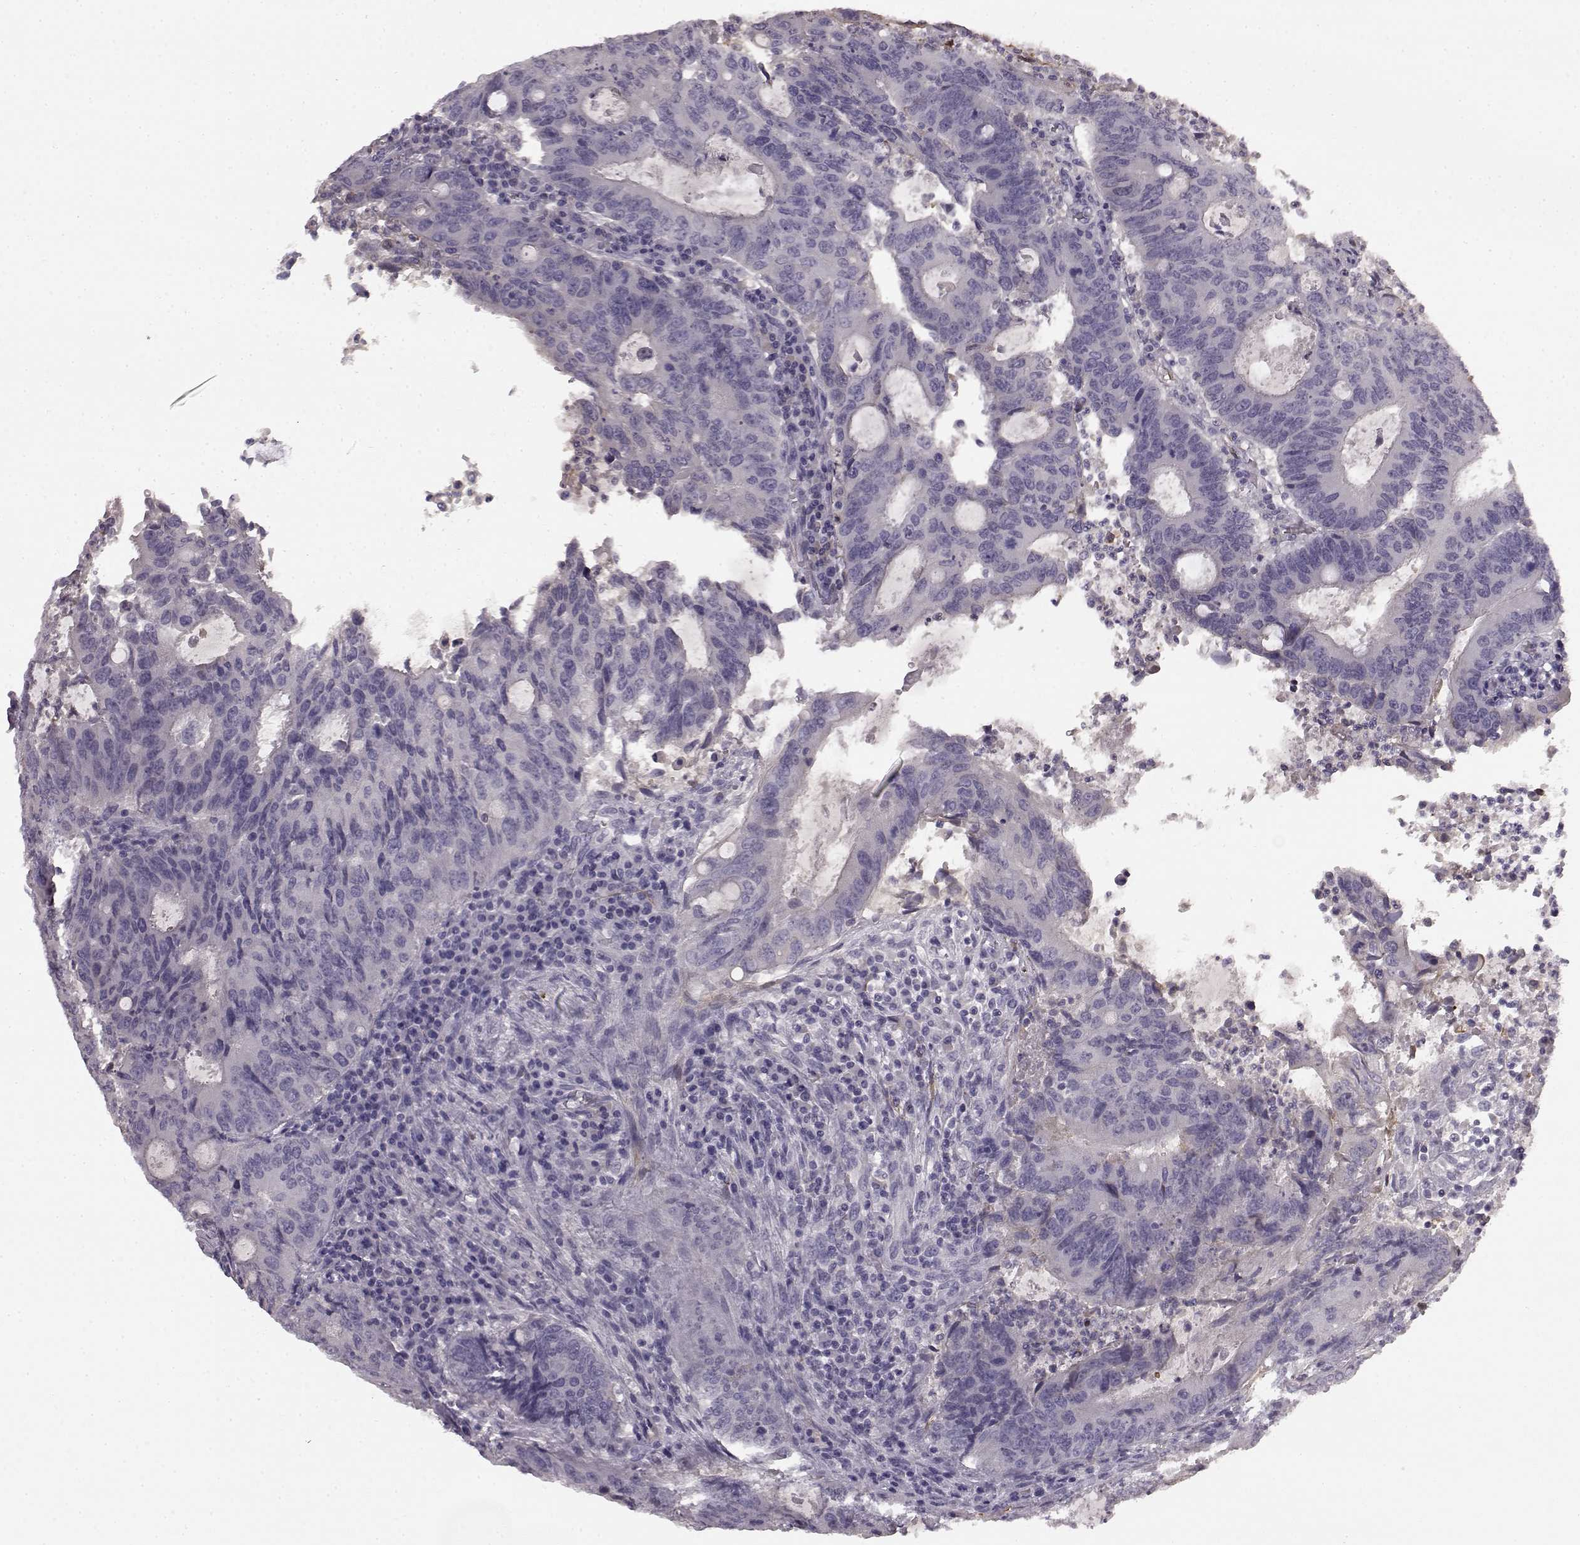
{"staining": {"intensity": "negative", "quantity": "none", "location": "none"}, "tissue": "colorectal cancer", "cell_type": "Tumor cells", "image_type": "cancer", "snomed": [{"axis": "morphology", "description": "Adenocarcinoma, NOS"}, {"axis": "topography", "description": "Colon"}], "caption": "Tumor cells show no significant protein positivity in colorectal adenocarcinoma.", "gene": "KRT85", "patient": {"sex": "male", "age": 67}}